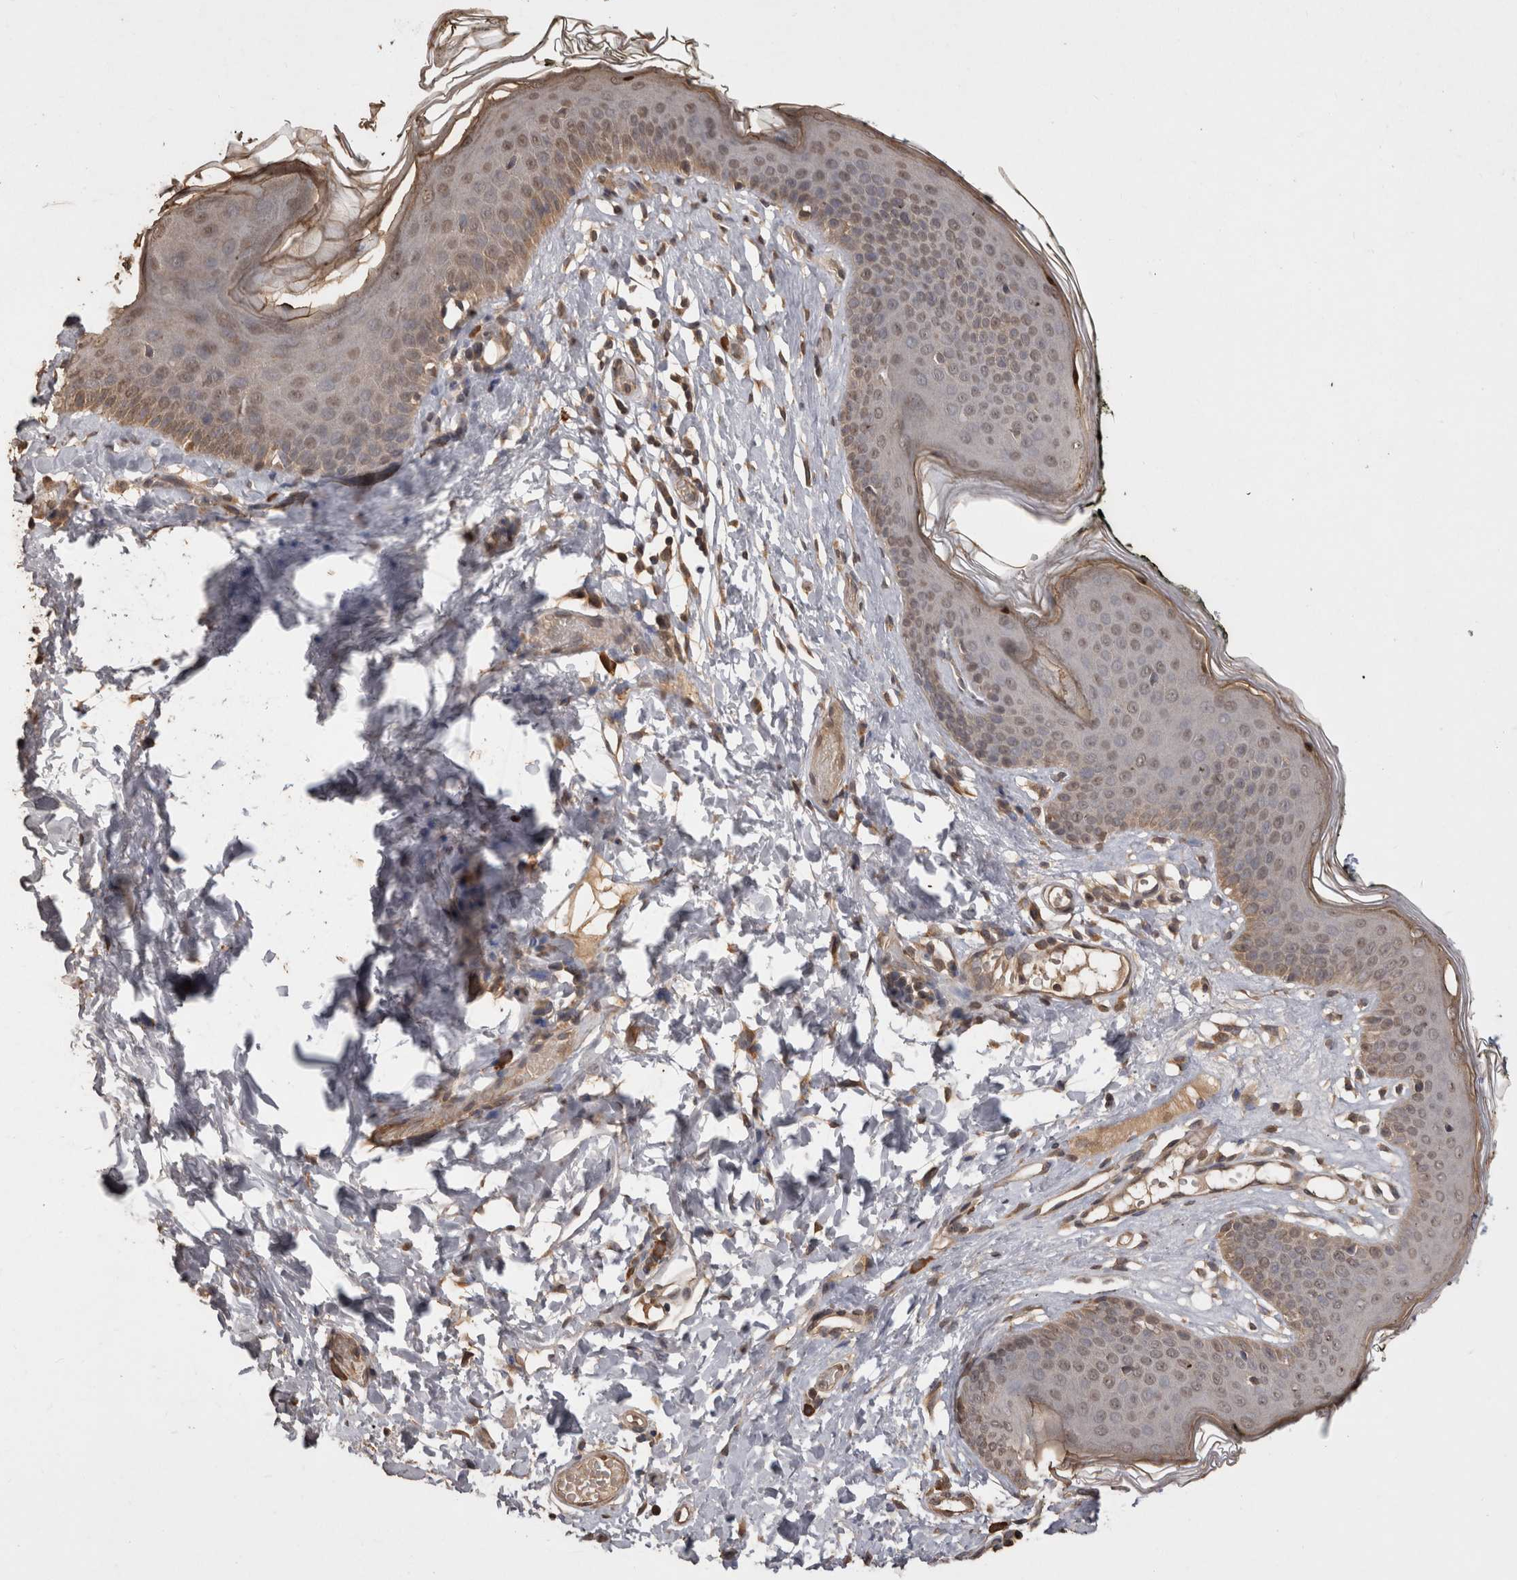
{"staining": {"intensity": "moderate", "quantity": "<25%", "location": "cytoplasmic/membranous"}, "tissue": "skin", "cell_type": "Epidermal cells", "image_type": "normal", "snomed": [{"axis": "morphology", "description": "Normal tissue, NOS"}, {"axis": "morphology", "description": "Inflammation, NOS"}, {"axis": "topography", "description": "Vulva"}], "caption": "Immunohistochemistry (IHC) micrograph of benign skin: human skin stained using immunohistochemistry (IHC) reveals low levels of moderate protein expression localized specifically in the cytoplasmic/membranous of epidermal cells, appearing as a cytoplasmic/membranous brown color.", "gene": "SOCS5", "patient": {"sex": "female", "age": 84}}